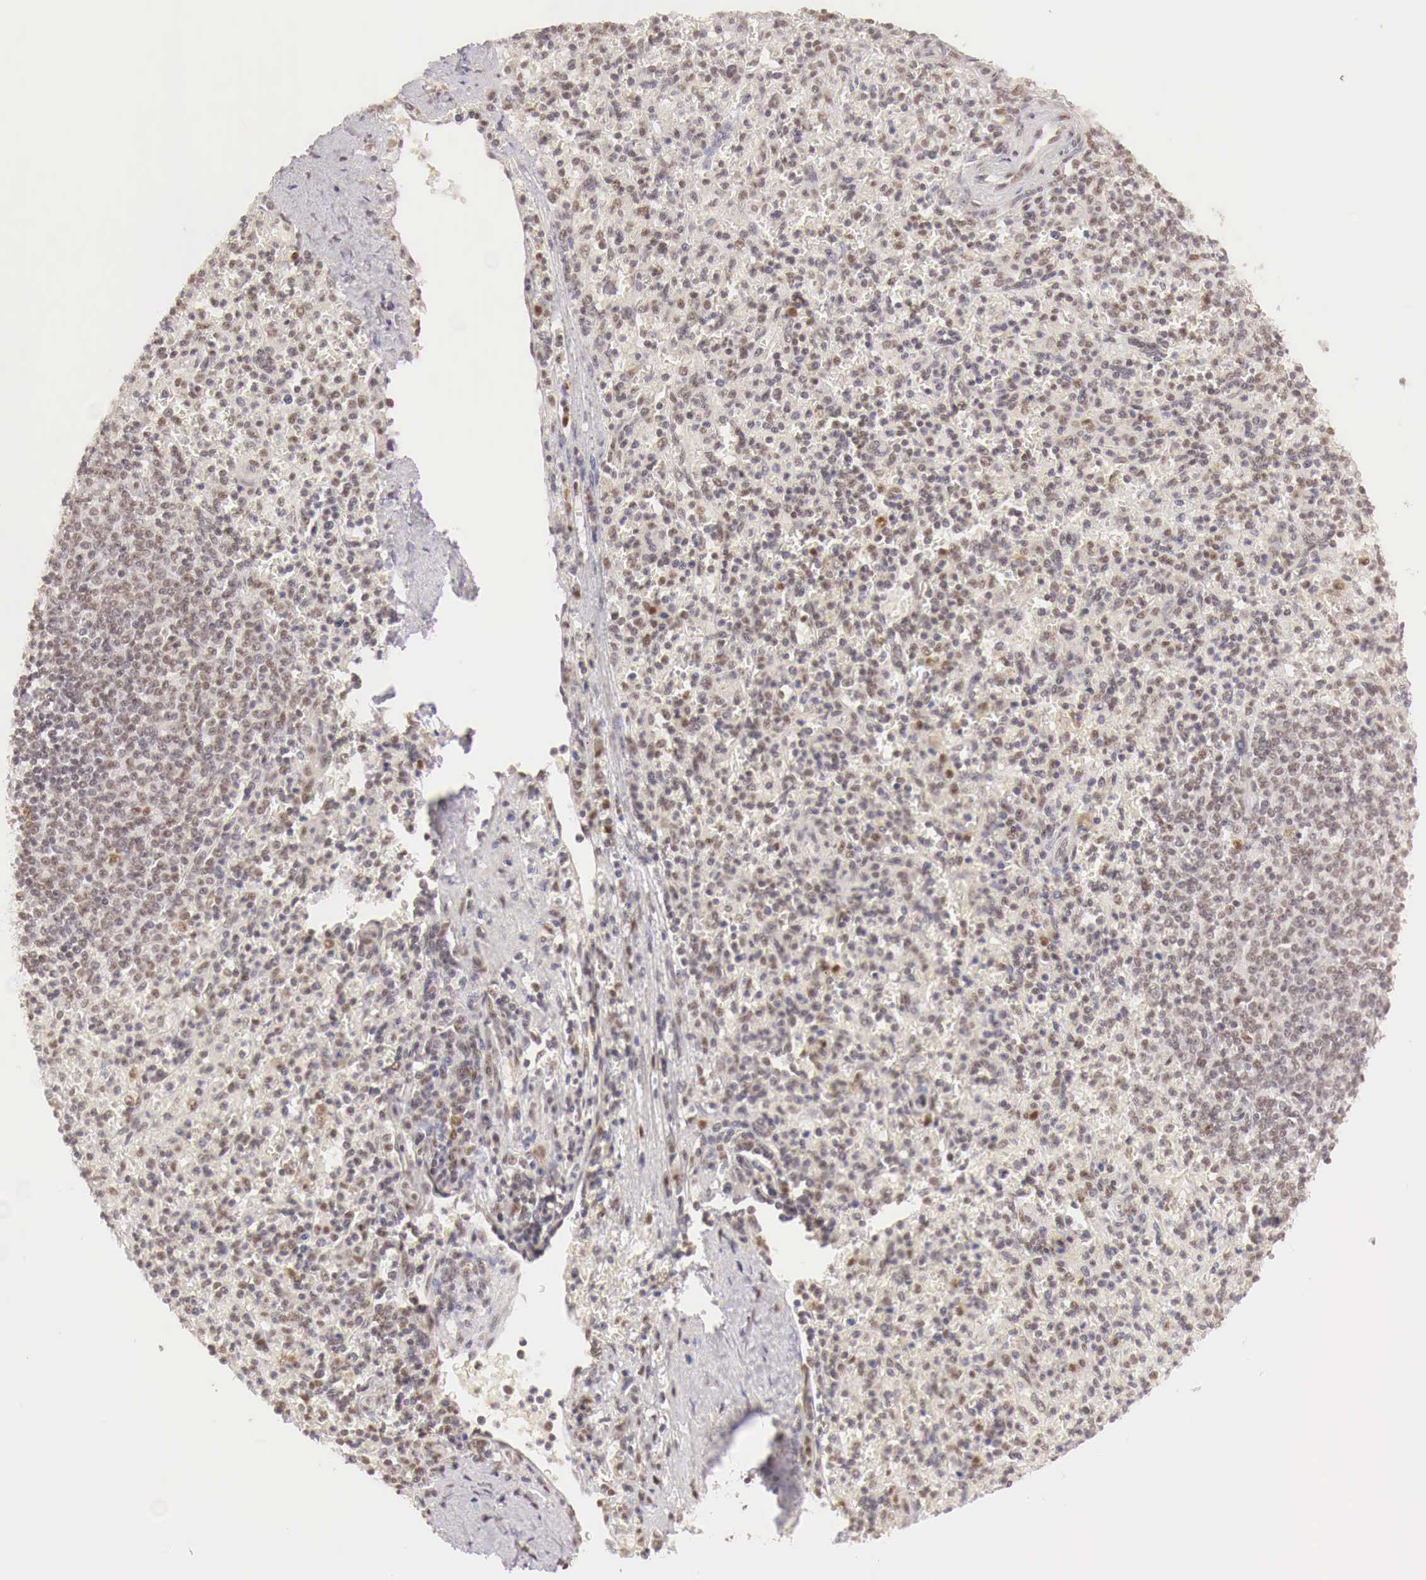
{"staining": {"intensity": "weak", "quantity": ">75%", "location": "nuclear"}, "tissue": "spleen", "cell_type": "Cells in red pulp", "image_type": "normal", "snomed": [{"axis": "morphology", "description": "Normal tissue, NOS"}, {"axis": "topography", "description": "Spleen"}], "caption": "Protein staining shows weak nuclear positivity in approximately >75% of cells in red pulp in benign spleen.", "gene": "GPKOW", "patient": {"sex": "male", "age": 72}}